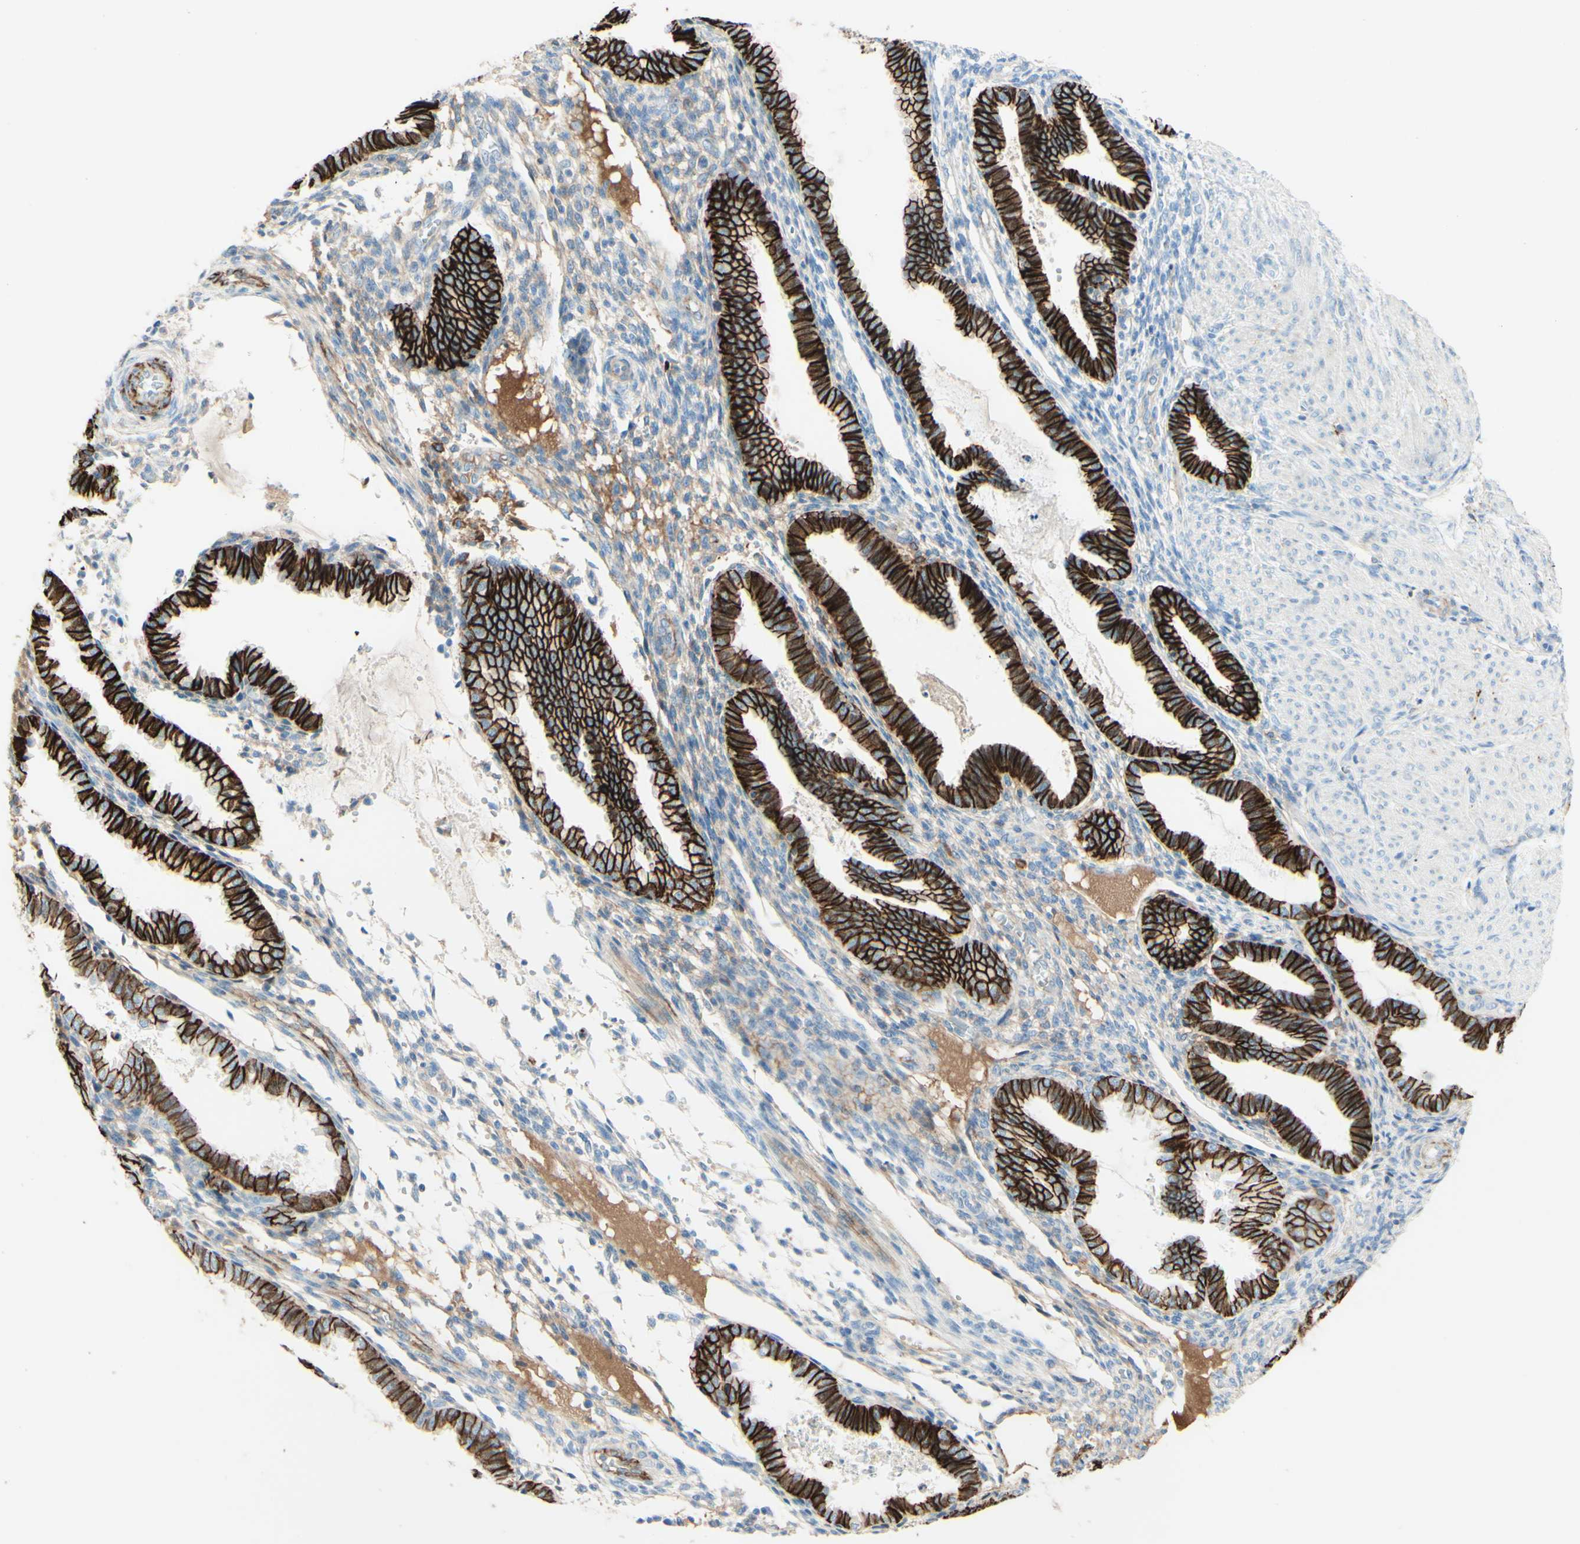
{"staining": {"intensity": "weak", "quantity": "25%-75%", "location": "cytoplasmic/membranous"}, "tissue": "endometrium", "cell_type": "Cells in endometrial stroma", "image_type": "normal", "snomed": [{"axis": "morphology", "description": "Normal tissue, NOS"}, {"axis": "topography", "description": "Endometrium"}], "caption": "Immunohistochemistry (IHC) image of normal endometrium stained for a protein (brown), which displays low levels of weak cytoplasmic/membranous staining in about 25%-75% of cells in endometrial stroma.", "gene": "ALCAM", "patient": {"sex": "female", "age": 33}}